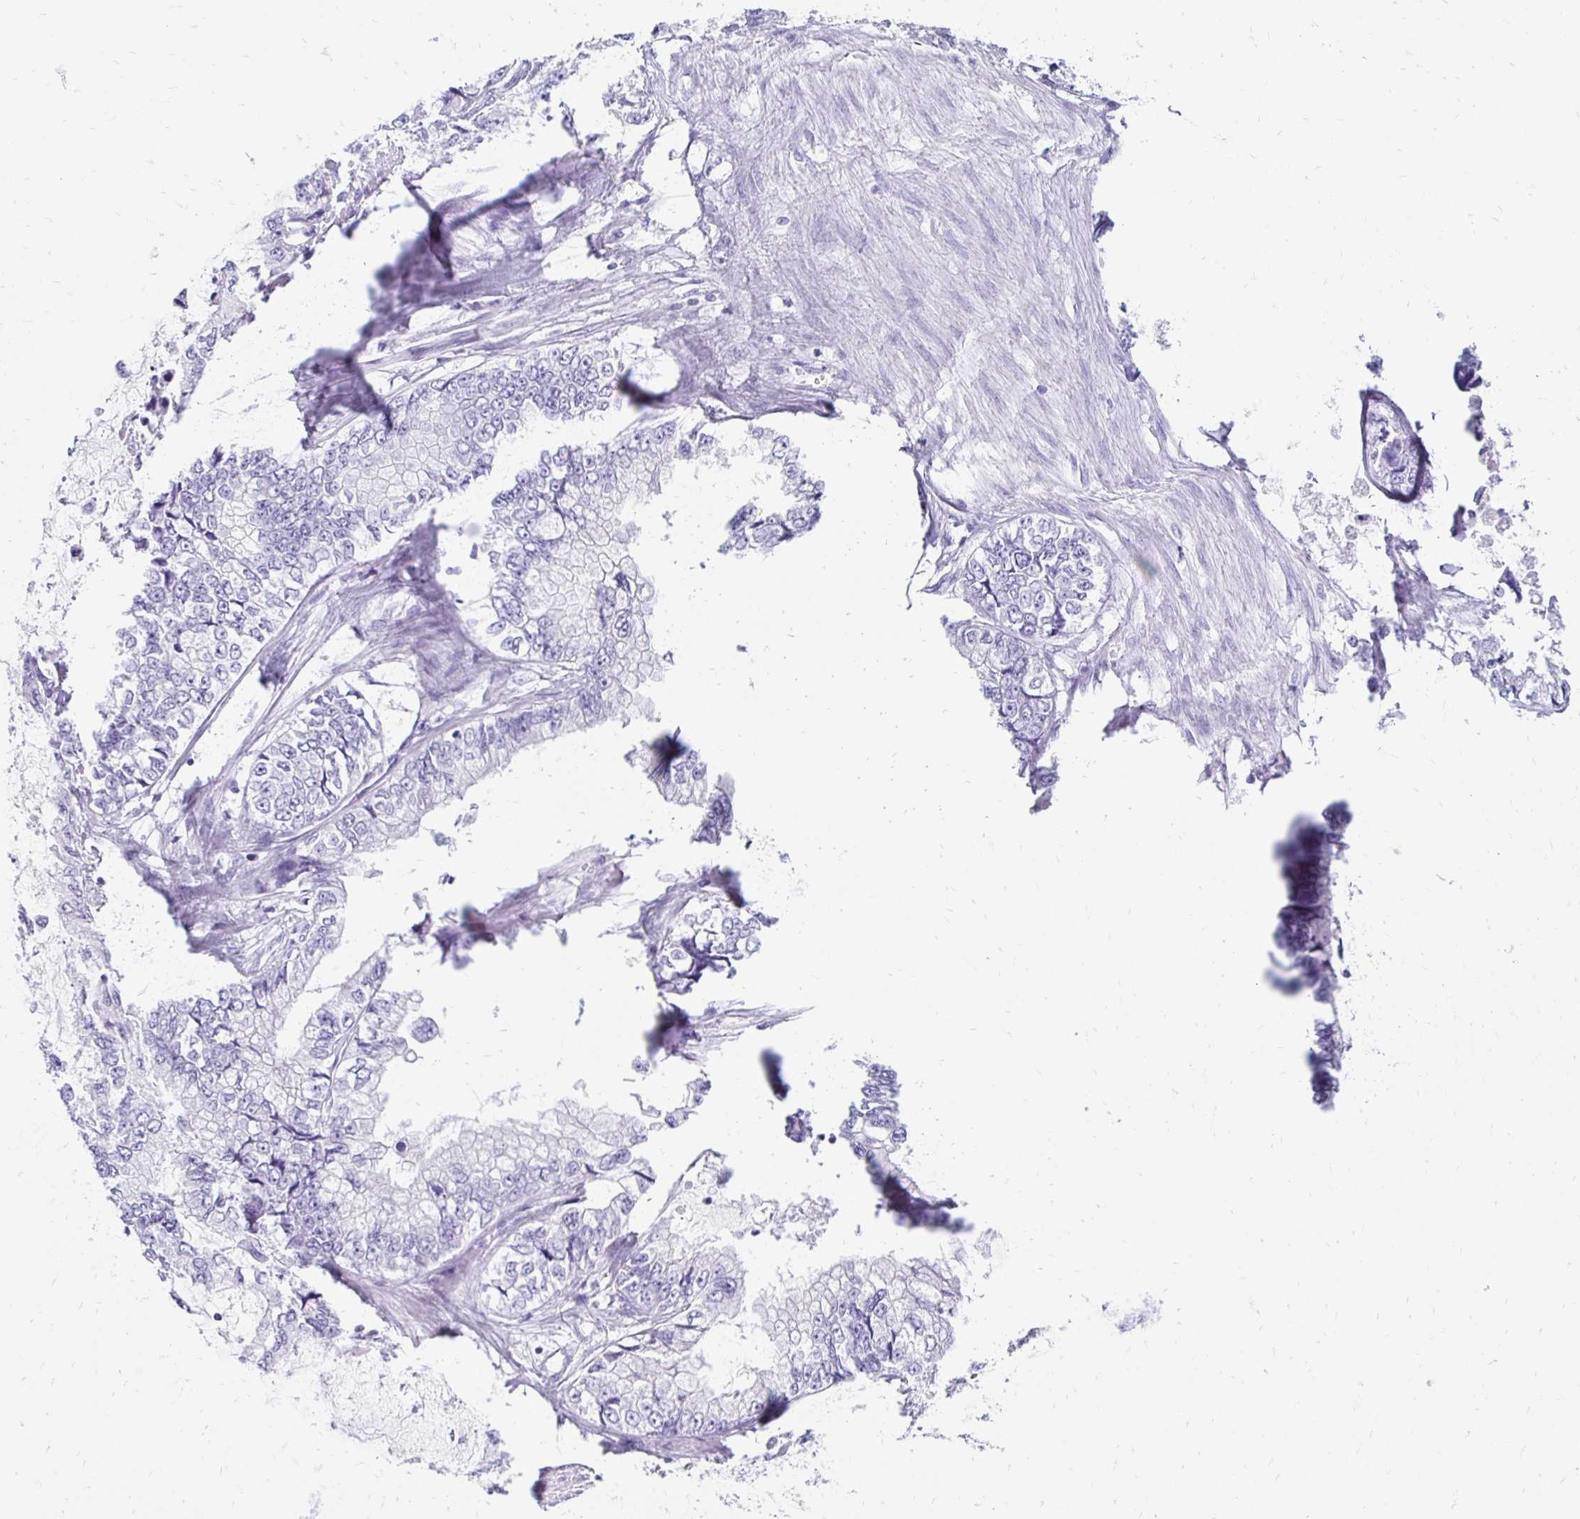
{"staining": {"intensity": "negative", "quantity": "none", "location": "none"}, "tissue": "stomach cancer", "cell_type": "Tumor cells", "image_type": "cancer", "snomed": [{"axis": "morphology", "description": "Adenocarcinoma, NOS"}, {"axis": "topography", "description": "Pancreas"}, {"axis": "topography", "description": "Stomach, upper"}, {"axis": "topography", "description": "Stomach"}], "caption": "There is no significant positivity in tumor cells of stomach cancer (adenocarcinoma). (DAB (3,3'-diaminobenzidine) IHC with hematoxylin counter stain).", "gene": "TMEM54", "patient": {"sex": "male", "age": 77}}